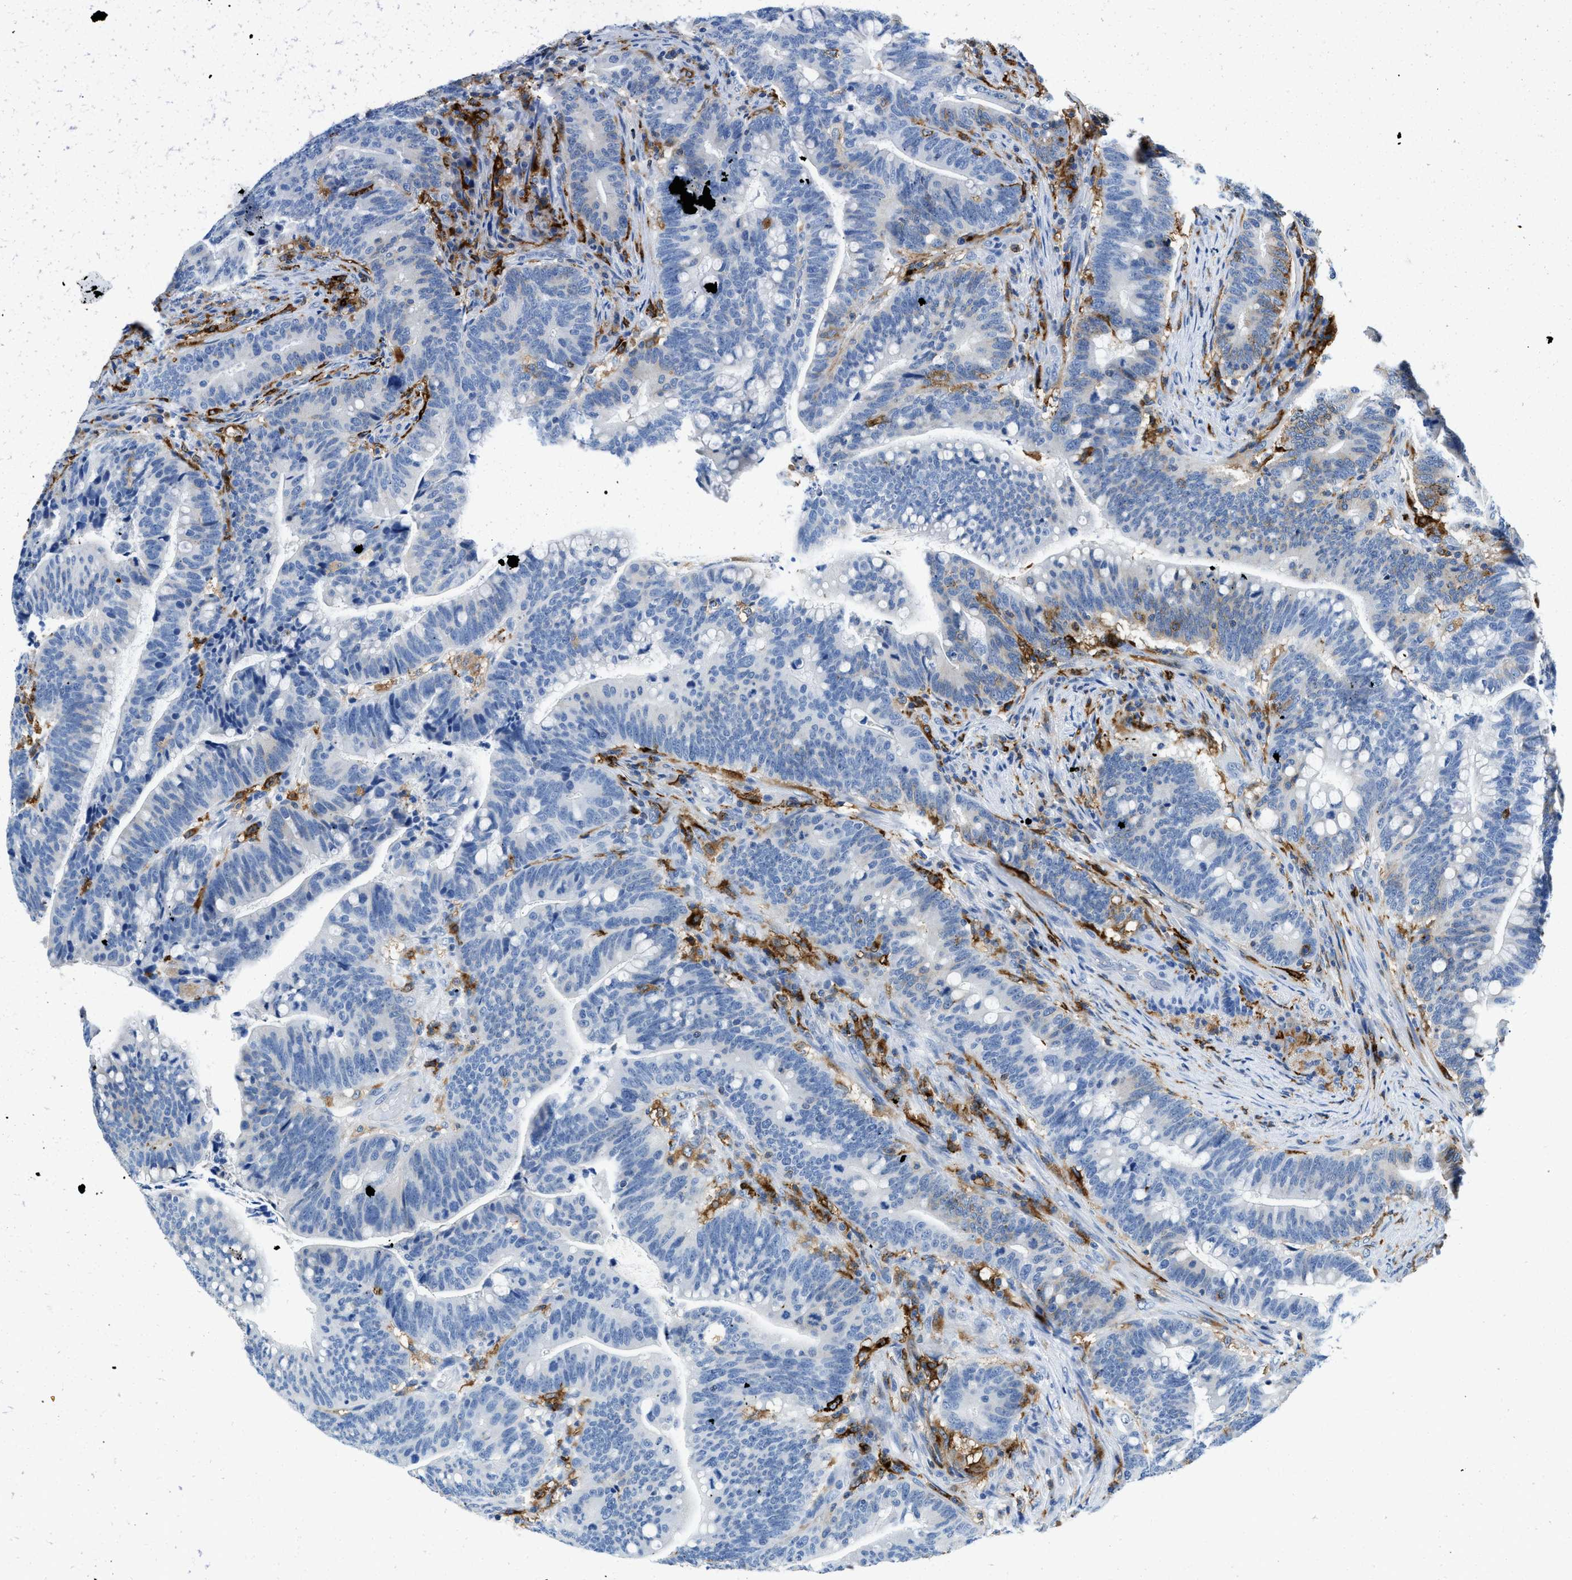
{"staining": {"intensity": "moderate", "quantity": "<25%", "location": "cytoplasmic/membranous"}, "tissue": "colorectal cancer", "cell_type": "Tumor cells", "image_type": "cancer", "snomed": [{"axis": "morphology", "description": "Normal tissue, NOS"}, {"axis": "morphology", "description": "Adenocarcinoma, NOS"}, {"axis": "topography", "description": "Colon"}], "caption": "This is an image of IHC staining of adenocarcinoma (colorectal), which shows moderate positivity in the cytoplasmic/membranous of tumor cells.", "gene": "CD226", "patient": {"sex": "female", "age": 66}}